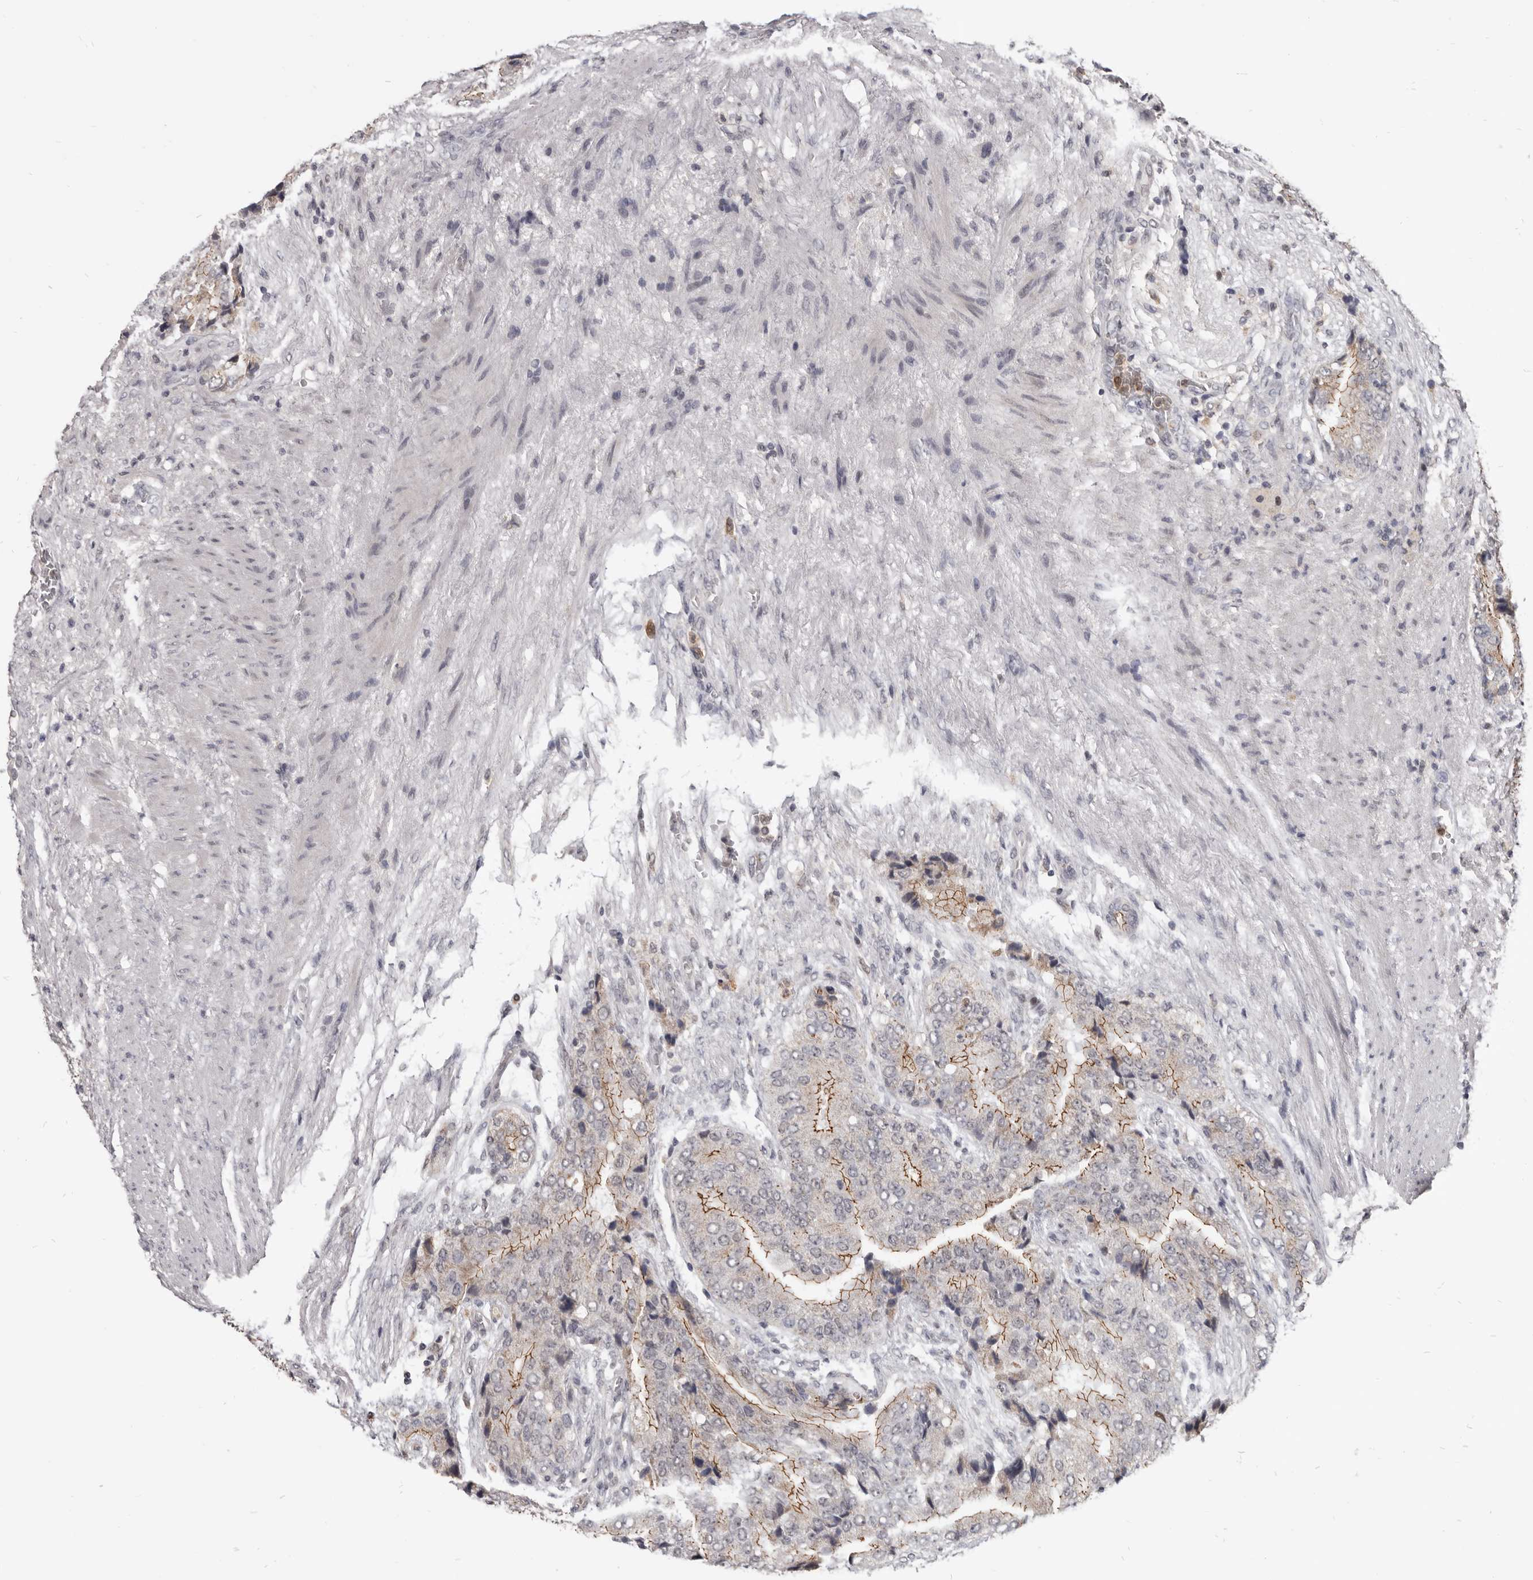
{"staining": {"intensity": "moderate", "quantity": "25%-75%", "location": "cytoplasmic/membranous"}, "tissue": "prostate cancer", "cell_type": "Tumor cells", "image_type": "cancer", "snomed": [{"axis": "morphology", "description": "Adenocarcinoma, High grade"}, {"axis": "topography", "description": "Prostate"}], "caption": "Protein analysis of adenocarcinoma (high-grade) (prostate) tissue demonstrates moderate cytoplasmic/membranous expression in about 25%-75% of tumor cells.", "gene": "CGN", "patient": {"sex": "male", "age": 70}}